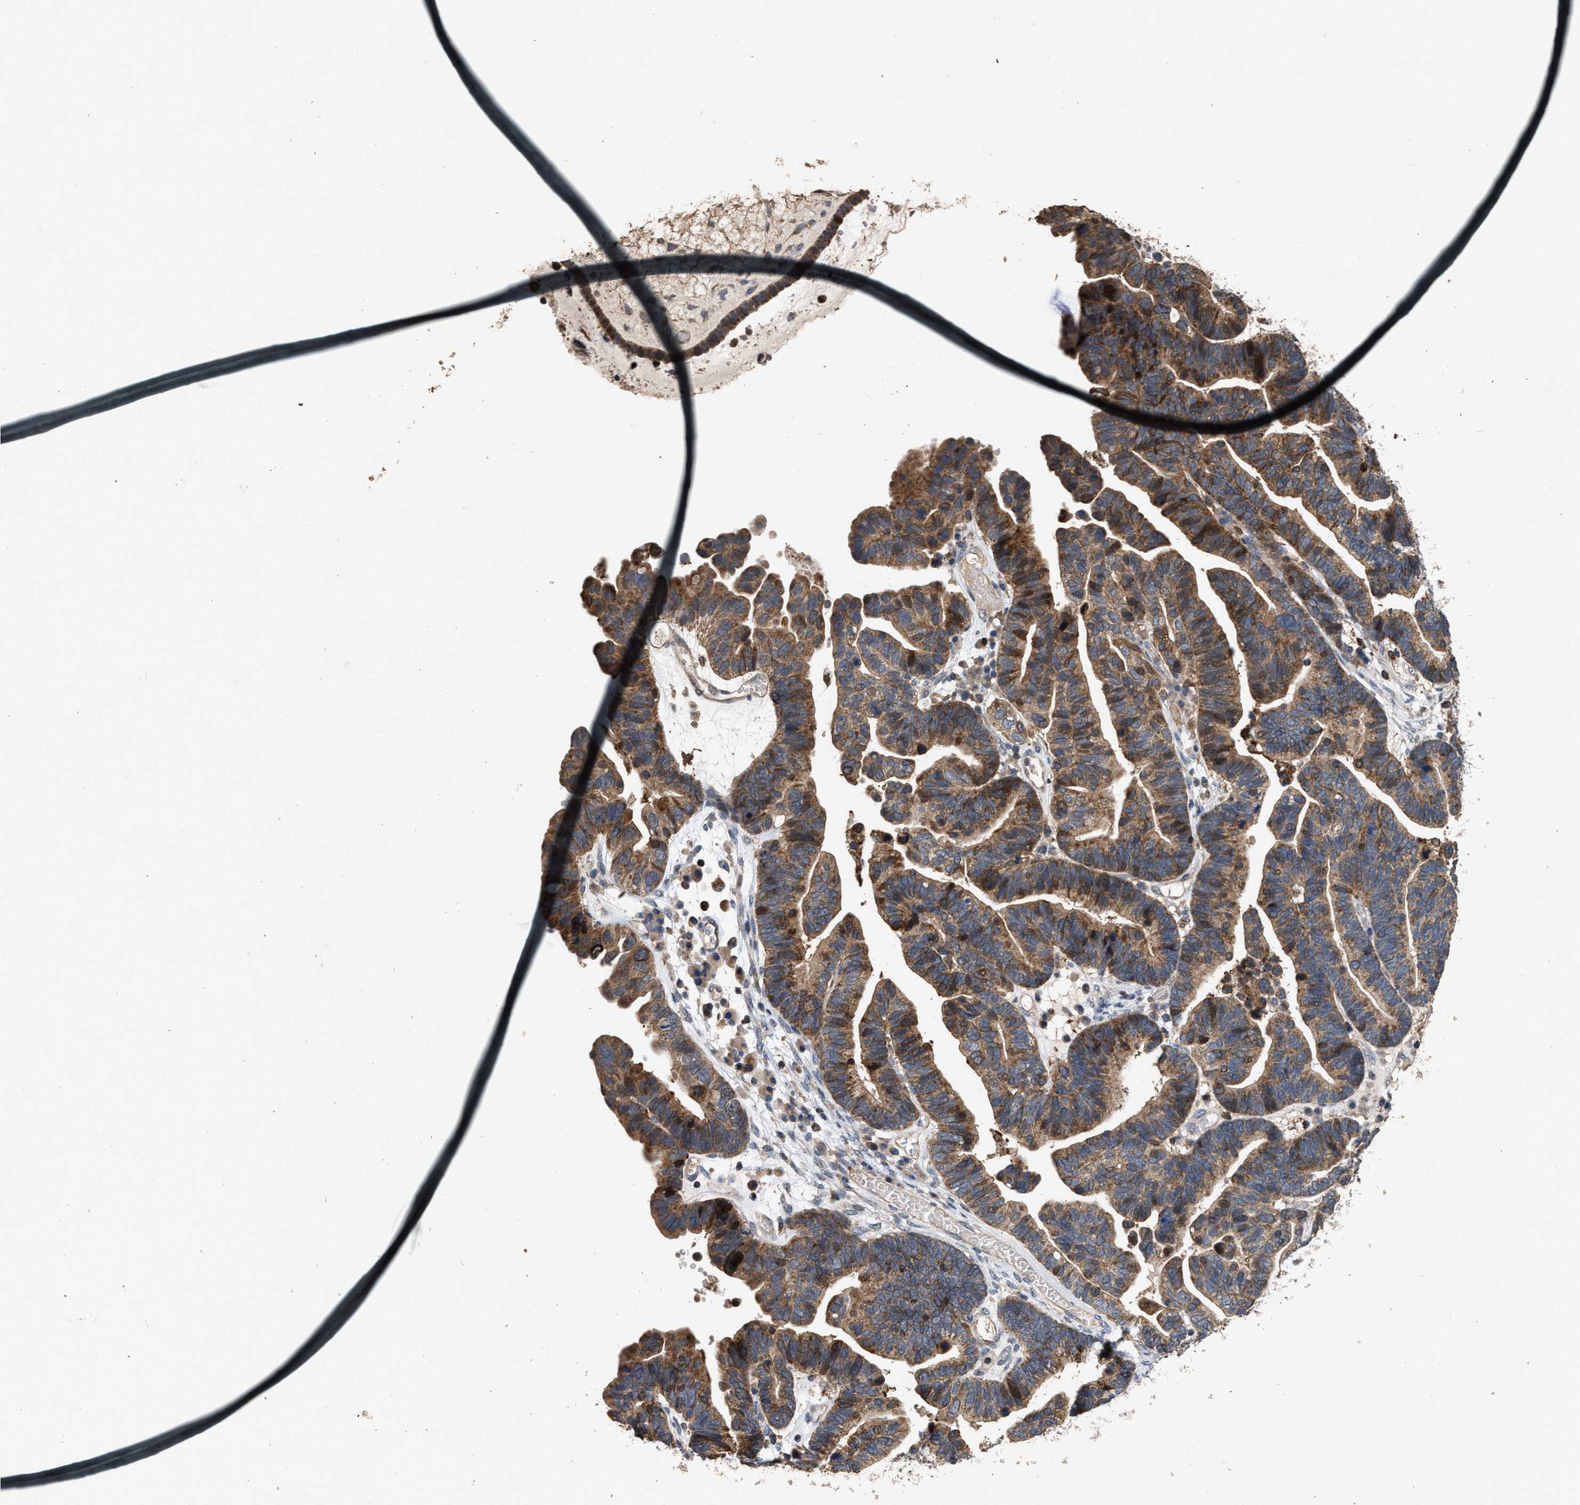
{"staining": {"intensity": "strong", "quantity": ">75%", "location": "cytoplasmic/membranous"}, "tissue": "ovarian cancer", "cell_type": "Tumor cells", "image_type": "cancer", "snomed": [{"axis": "morphology", "description": "Cystadenocarcinoma, serous, NOS"}, {"axis": "topography", "description": "Ovary"}], "caption": "An immunohistochemistry (IHC) histopathology image of tumor tissue is shown. Protein staining in brown highlights strong cytoplasmic/membranous positivity in ovarian cancer (serous cystadenocarcinoma) within tumor cells.", "gene": "TDRKH", "patient": {"sex": "female", "age": 56}}